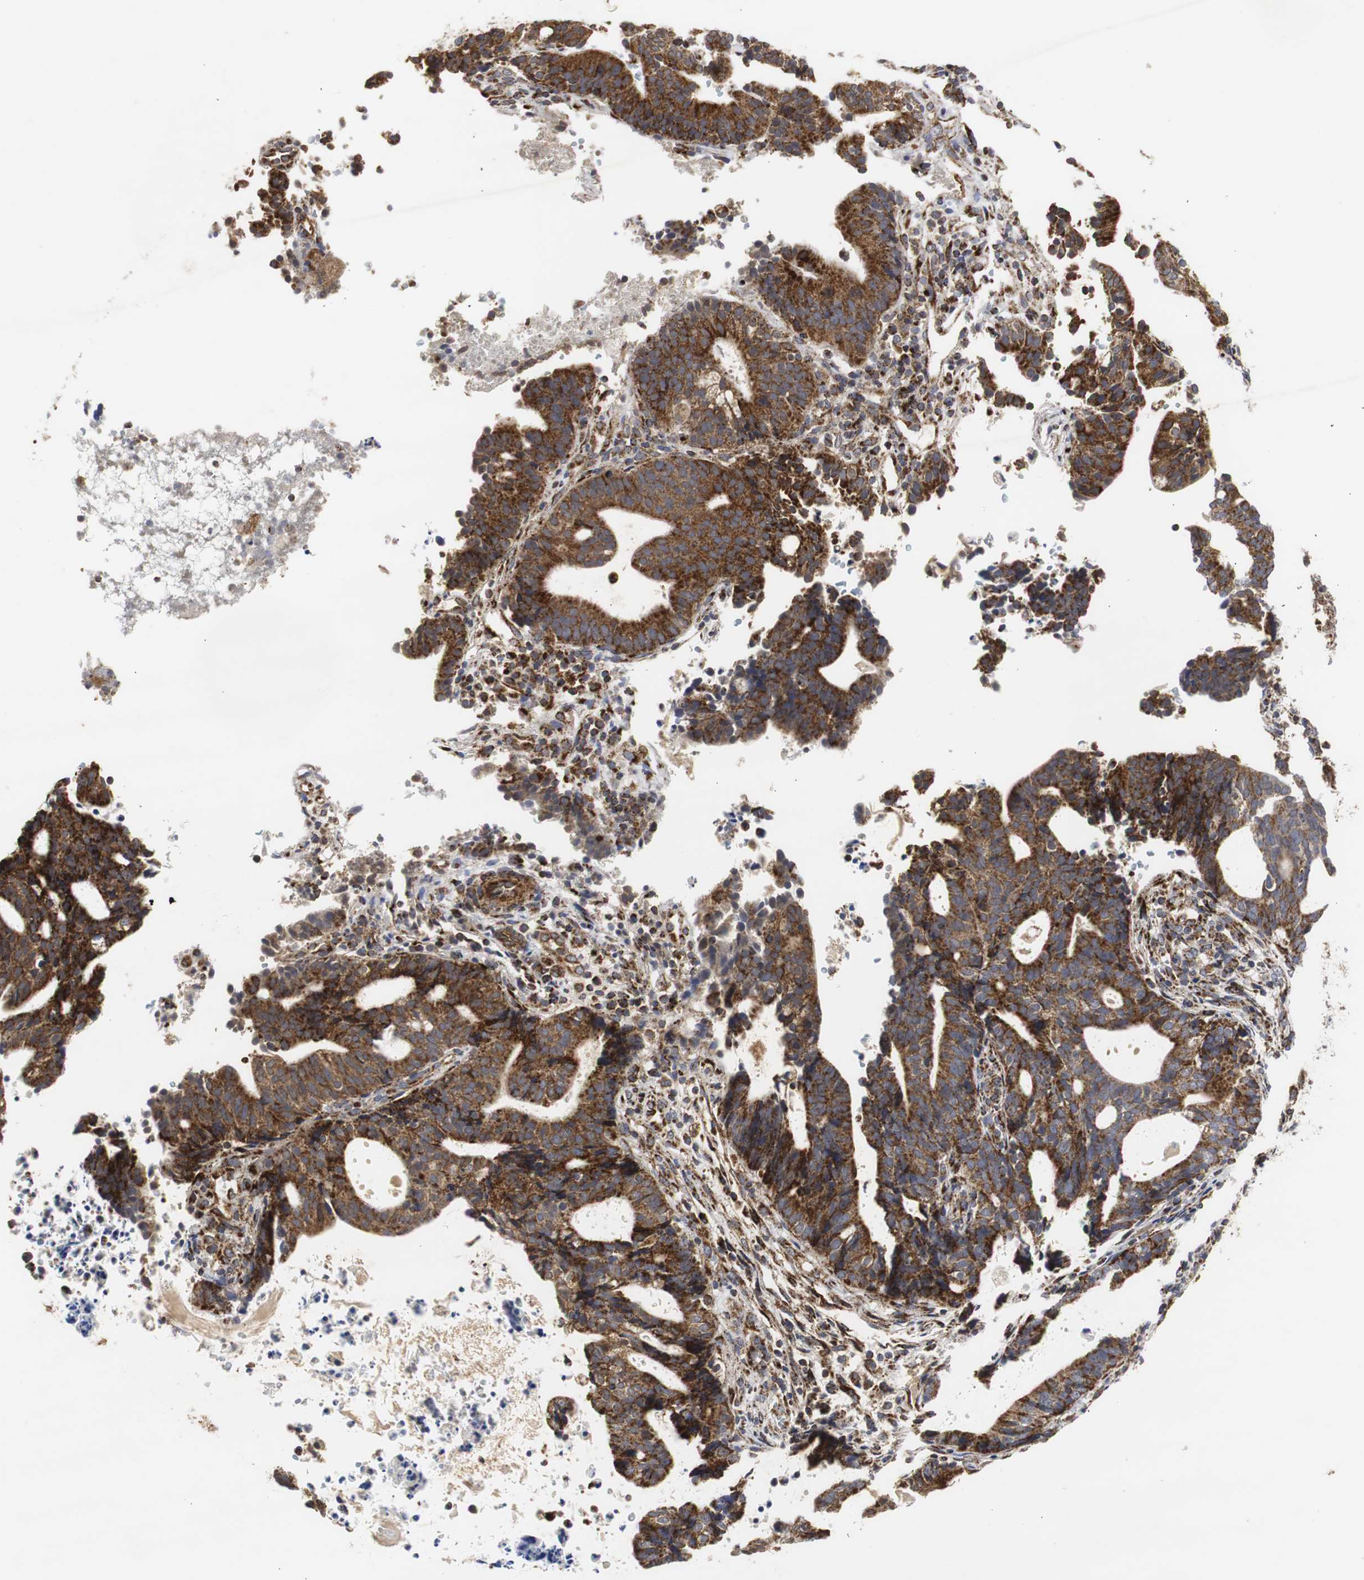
{"staining": {"intensity": "strong", "quantity": ">75%", "location": "cytoplasmic/membranous"}, "tissue": "endometrial cancer", "cell_type": "Tumor cells", "image_type": "cancer", "snomed": [{"axis": "morphology", "description": "Adenocarcinoma, NOS"}, {"axis": "topography", "description": "Uterus"}], "caption": "Human endometrial adenocarcinoma stained with a brown dye demonstrates strong cytoplasmic/membranous positive positivity in approximately >75% of tumor cells.", "gene": "HSD17B10", "patient": {"sex": "female", "age": 83}}